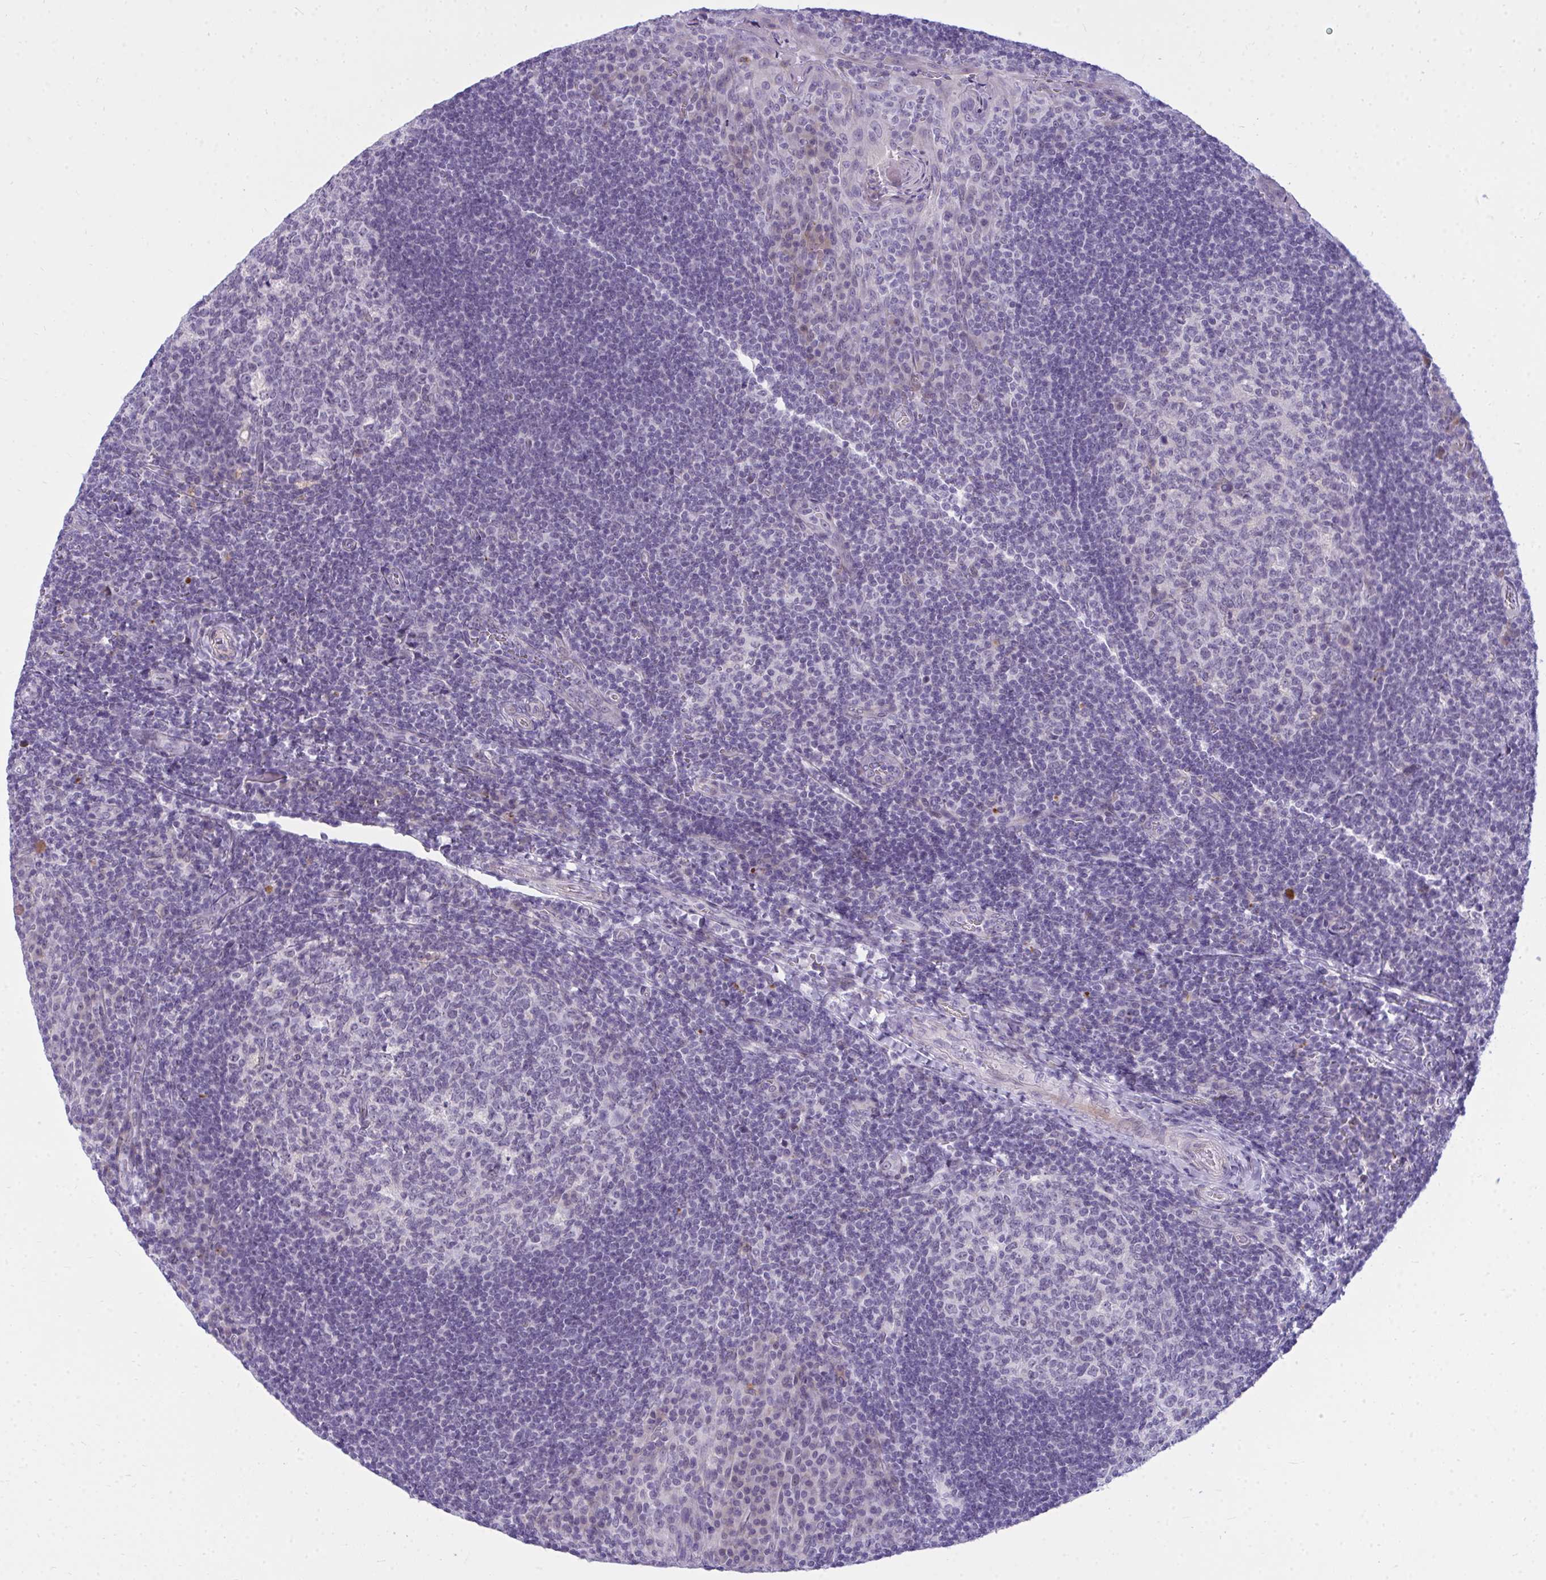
{"staining": {"intensity": "negative", "quantity": "none", "location": "none"}, "tissue": "tonsil", "cell_type": "Germinal center cells", "image_type": "normal", "snomed": [{"axis": "morphology", "description": "Normal tissue, NOS"}, {"axis": "topography", "description": "Tonsil"}], "caption": "DAB immunohistochemical staining of unremarkable human tonsil reveals no significant staining in germinal center cells.", "gene": "ZSCAN25", "patient": {"sex": "male", "age": 17}}